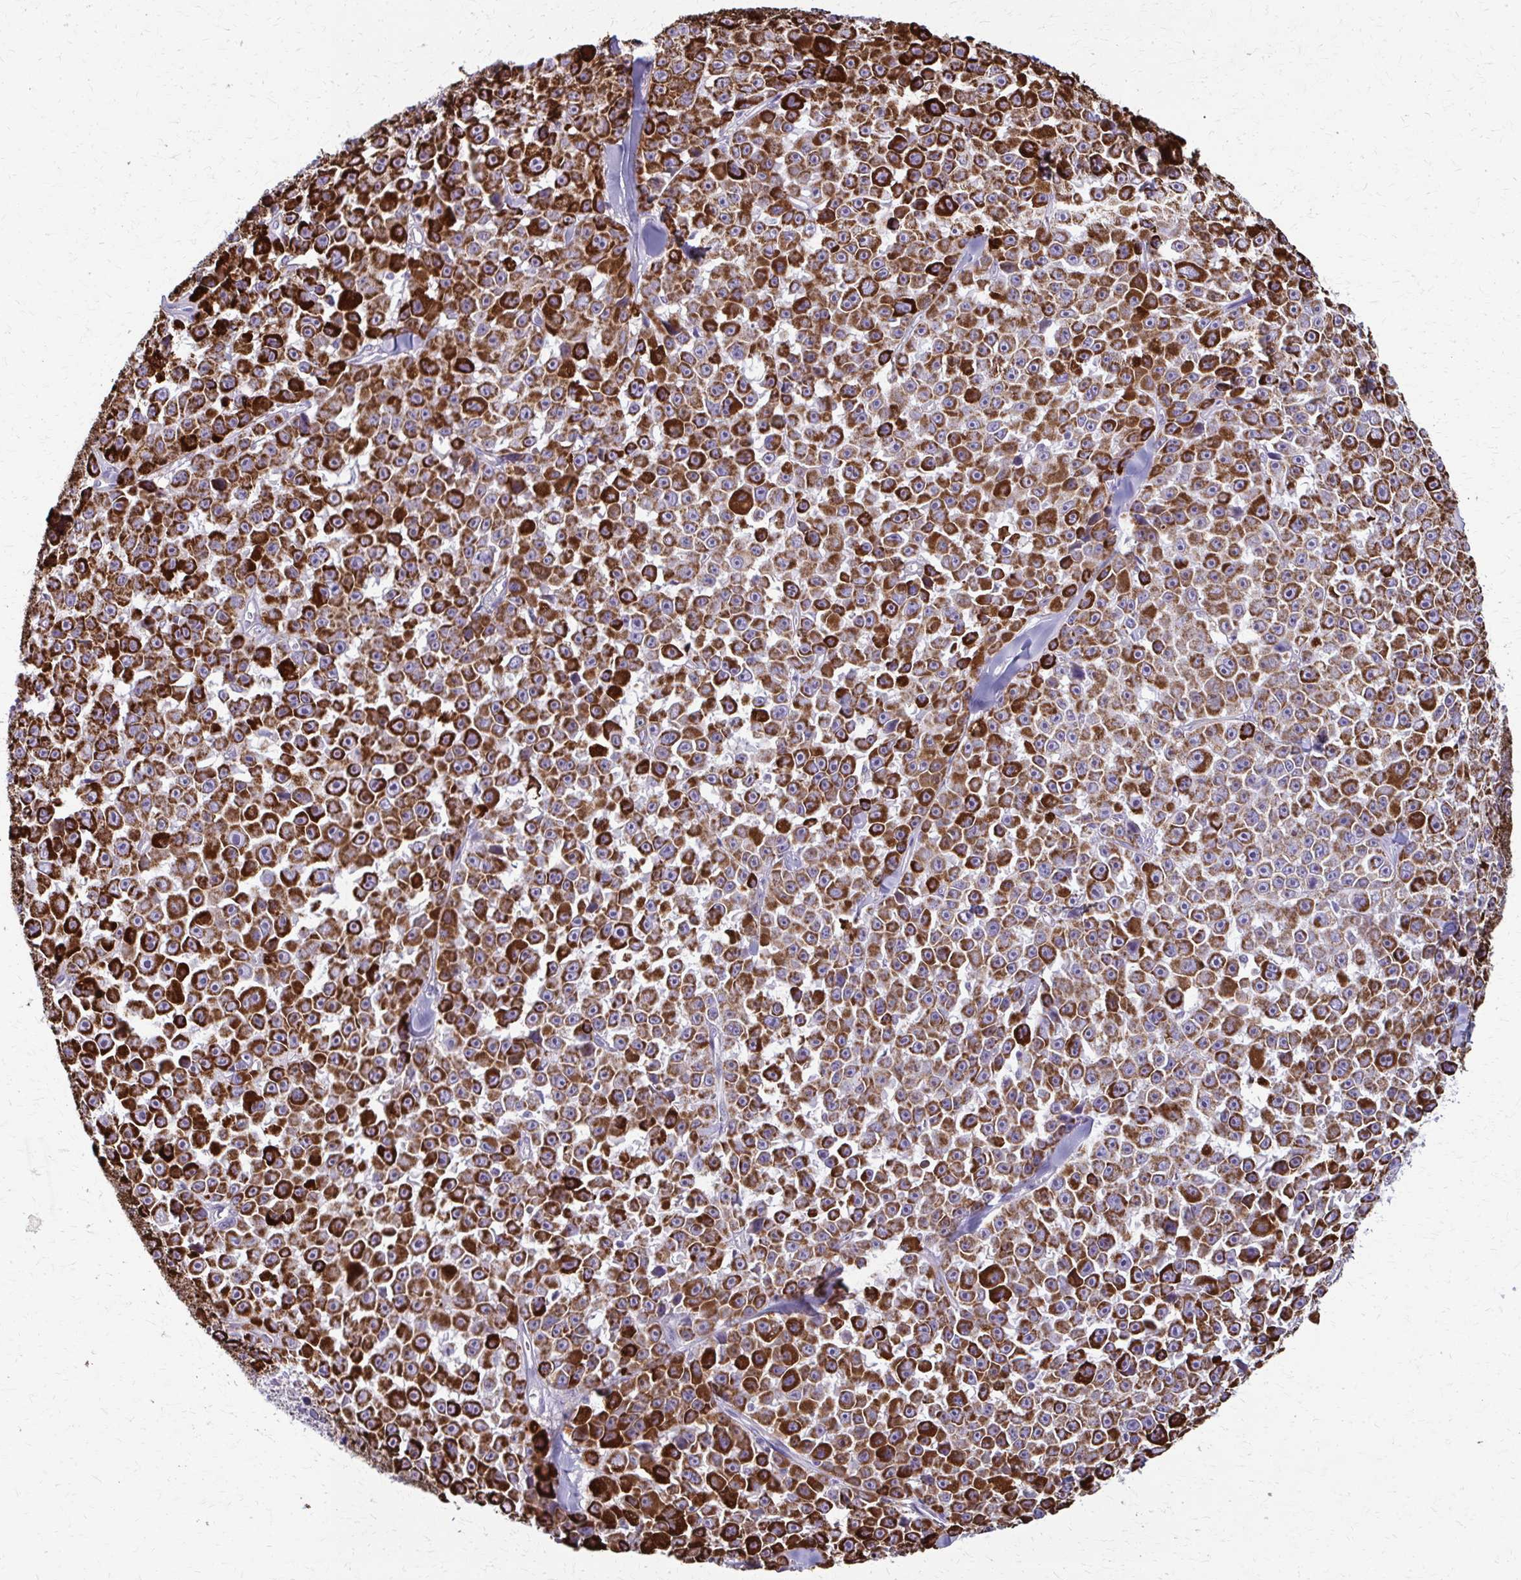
{"staining": {"intensity": "strong", "quantity": ">75%", "location": "cytoplasmic/membranous"}, "tissue": "melanoma", "cell_type": "Tumor cells", "image_type": "cancer", "snomed": [{"axis": "morphology", "description": "Malignant melanoma, NOS"}, {"axis": "topography", "description": "Skin"}], "caption": "Tumor cells exhibit strong cytoplasmic/membranous staining in approximately >75% of cells in melanoma. (DAB (3,3'-diaminobenzidine) = brown stain, brightfield microscopy at high magnification).", "gene": "TVP23A", "patient": {"sex": "female", "age": 66}}